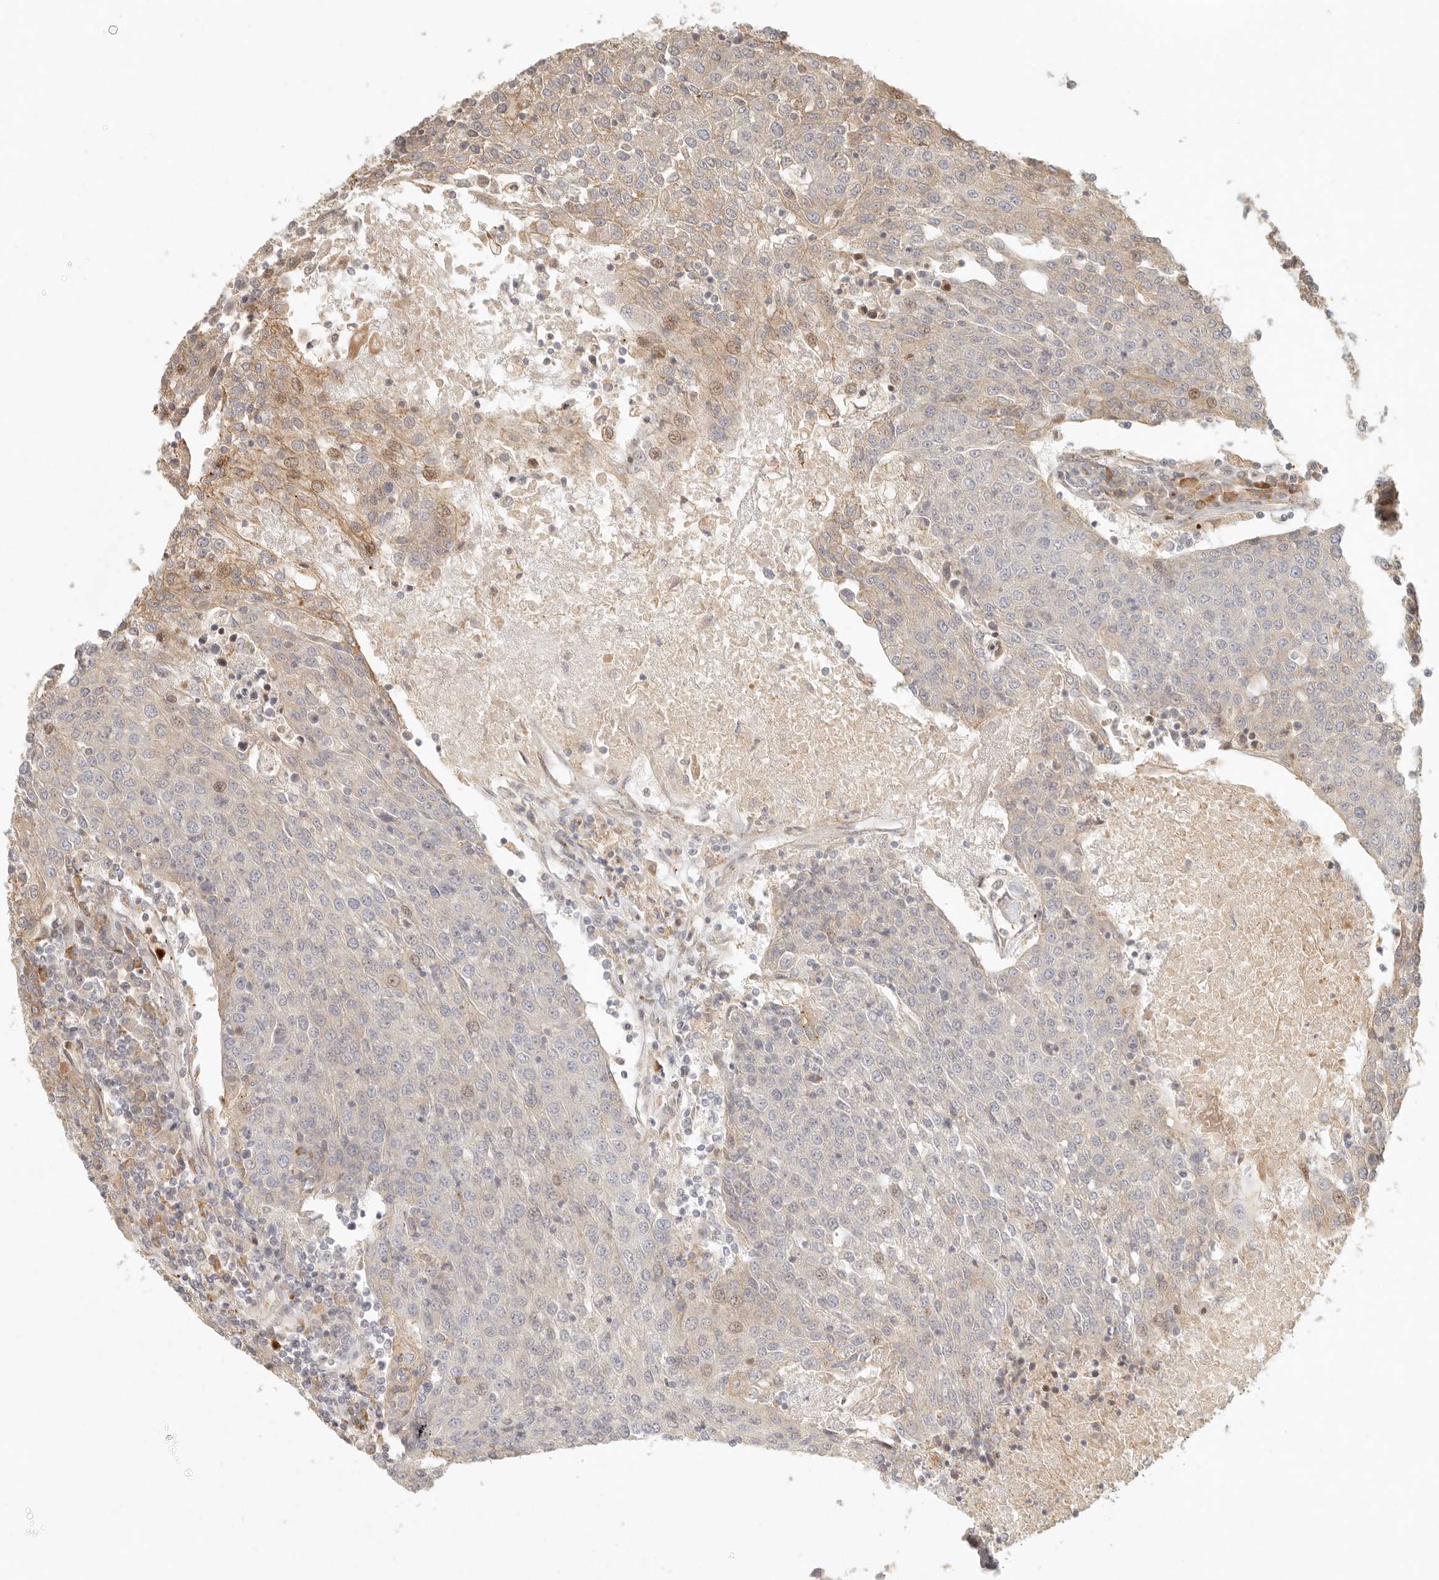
{"staining": {"intensity": "weak", "quantity": "25%-75%", "location": "cytoplasmic/membranous"}, "tissue": "urothelial cancer", "cell_type": "Tumor cells", "image_type": "cancer", "snomed": [{"axis": "morphology", "description": "Urothelial carcinoma, High grade"}, {"axis": "topography", "description": "Urinary bladder"}], "caption": "This photomicrograph exhibits immunohistochemistry (IHC) staining of urothelial cancer, with low weak cytoplasmic/membranous staining in approximately 25%-75% of tumor cells.", "gene": "KLHL38", "patient": {"sex": "female", "age": 85}}